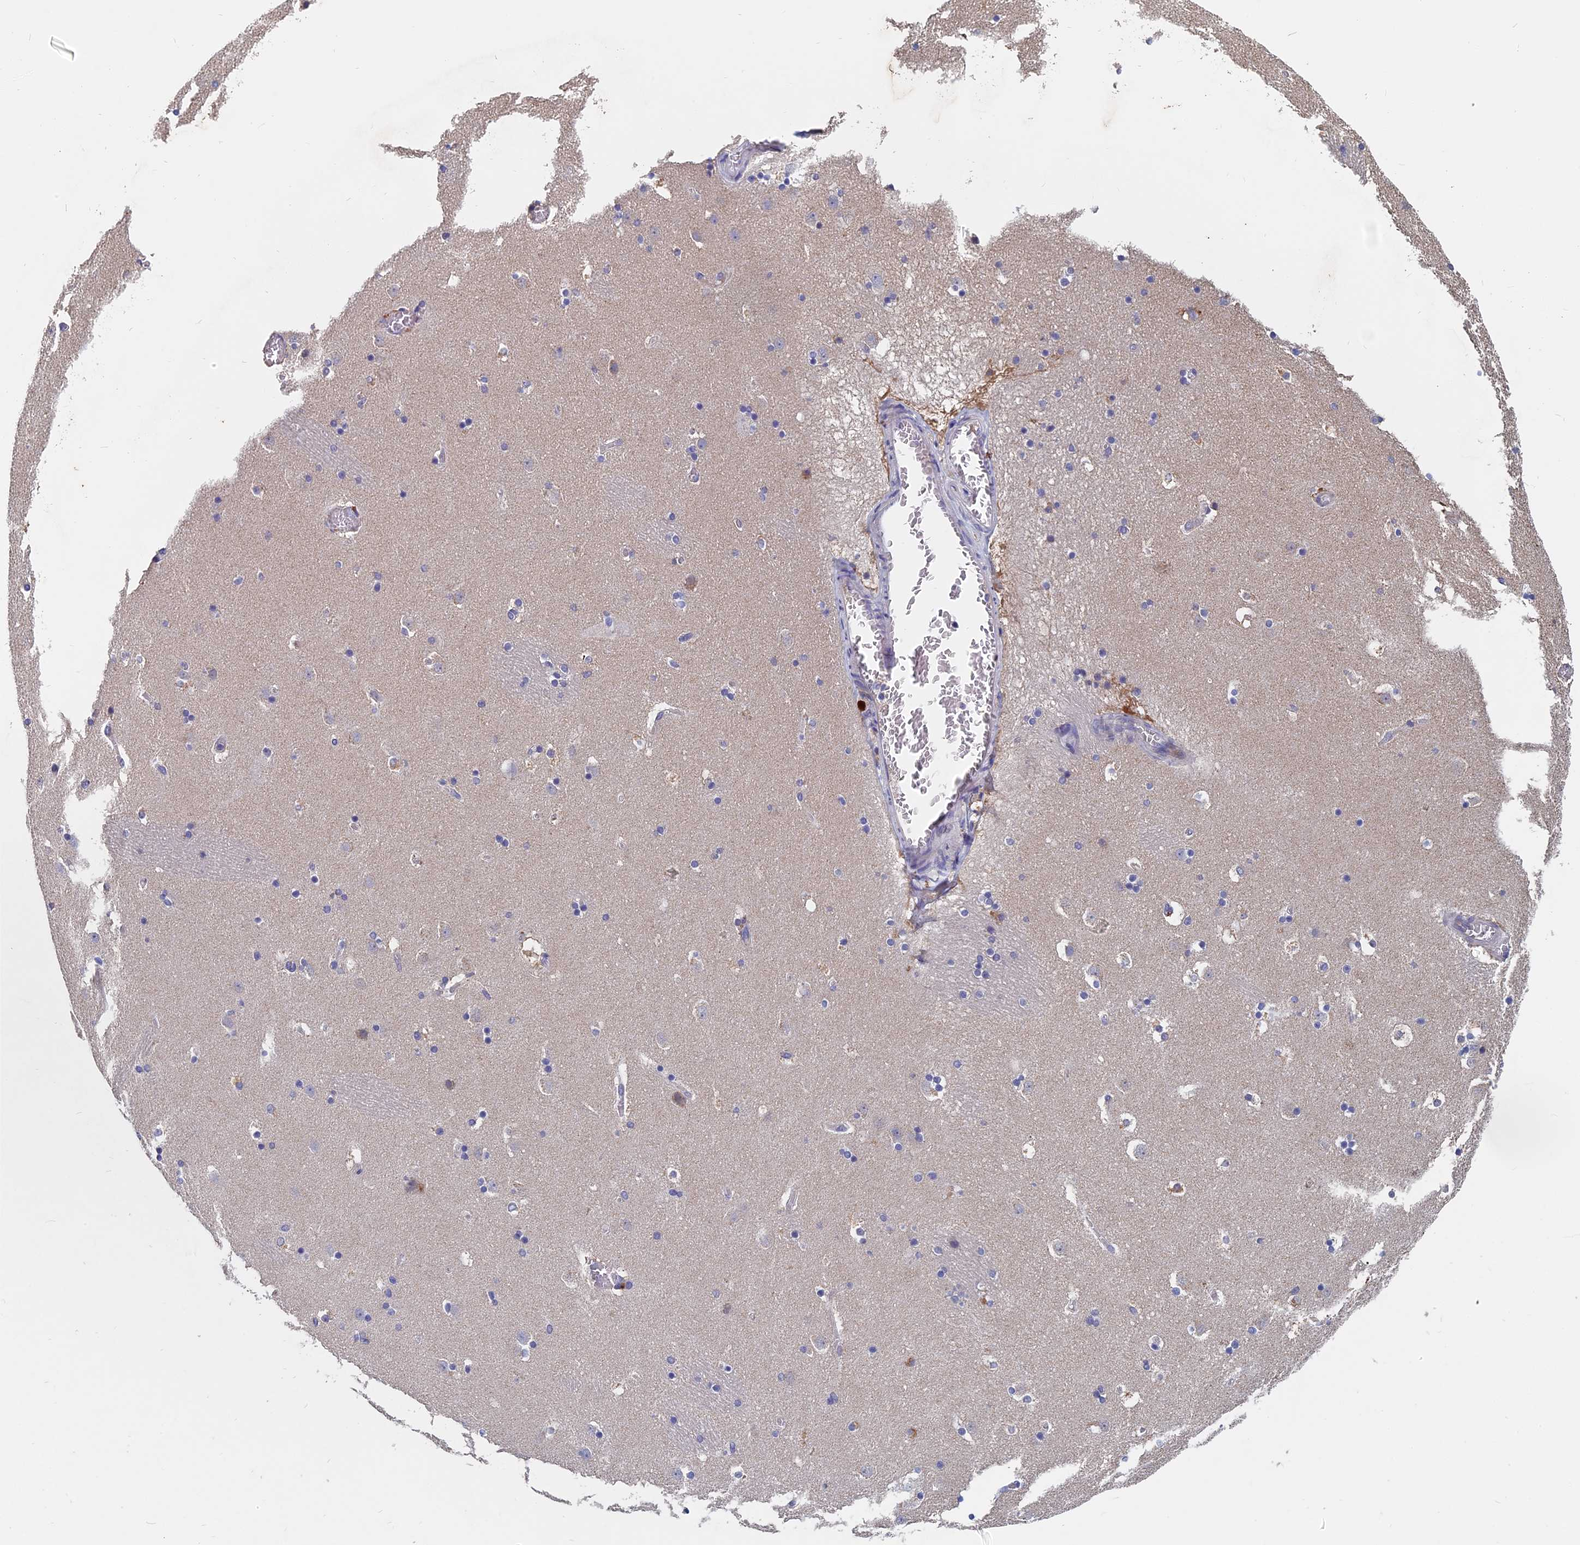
{"staining": {"intensity": "moderate", "quantity": "<25%", "location": "cytoplasmic/membranous"}, "tissue": "caudate", "cell_type": "Glial cells", "image_type": "normal", "snomed": [{"axis": "morphology", "description": "Normal tissue, NOS"}, {"axis": "topography", "description": "Lateral ventricle wall"}], "caption": "The immunohistochemical stain highlights moderate cytoplasmic/membranous positivity in glial cells of unremarkable caudate. The staining is performed using DAB brown chromogen to label protein expression. The nuclei are counter-stained blue using hematoxylin.", "gene": "SLC33A1", "patient": {"sex": "male", "age": 45}}